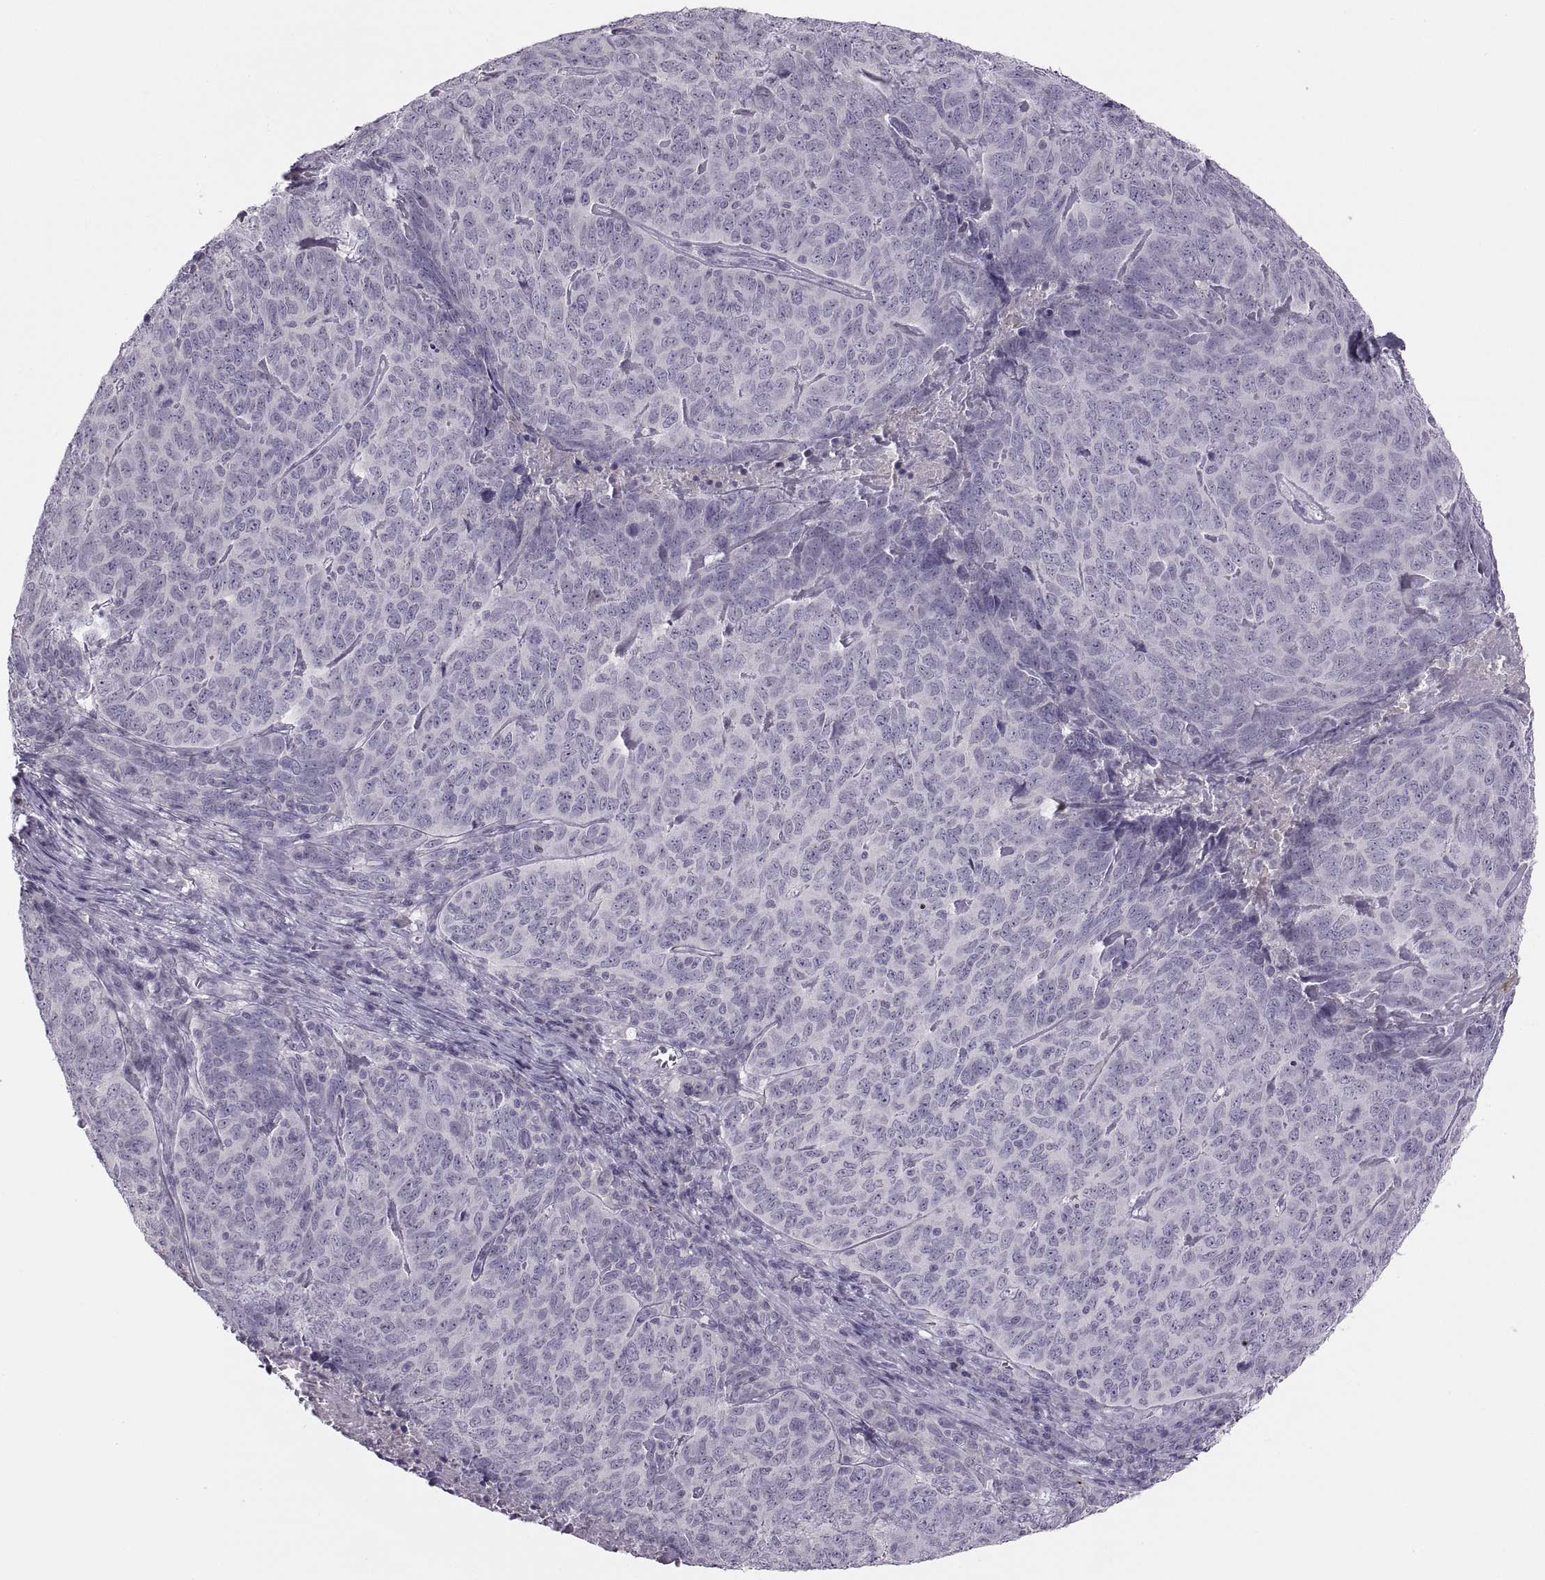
{"staining": {"intensity": "negative", "quantity": "none", "location": "none"}, "tissue": "skin cancer", "cell_type": "Tumor cells", "image_type": "cancer", "snomed": [{"axis": "morphology", "description": "Squamous cell carcinoma, NOS"}, {"axis": "topography", "description": "Skin"}, {"axis": "topography", "description": "Anal"}], "caption": "This is a photomicrograph of immunohistochemistry staining of skin cancer (squamous cell carcinoma), which shows no expression in tumor cells.", "gene": "CHCT1", "patient": {"sex": "female", "age": 51}}